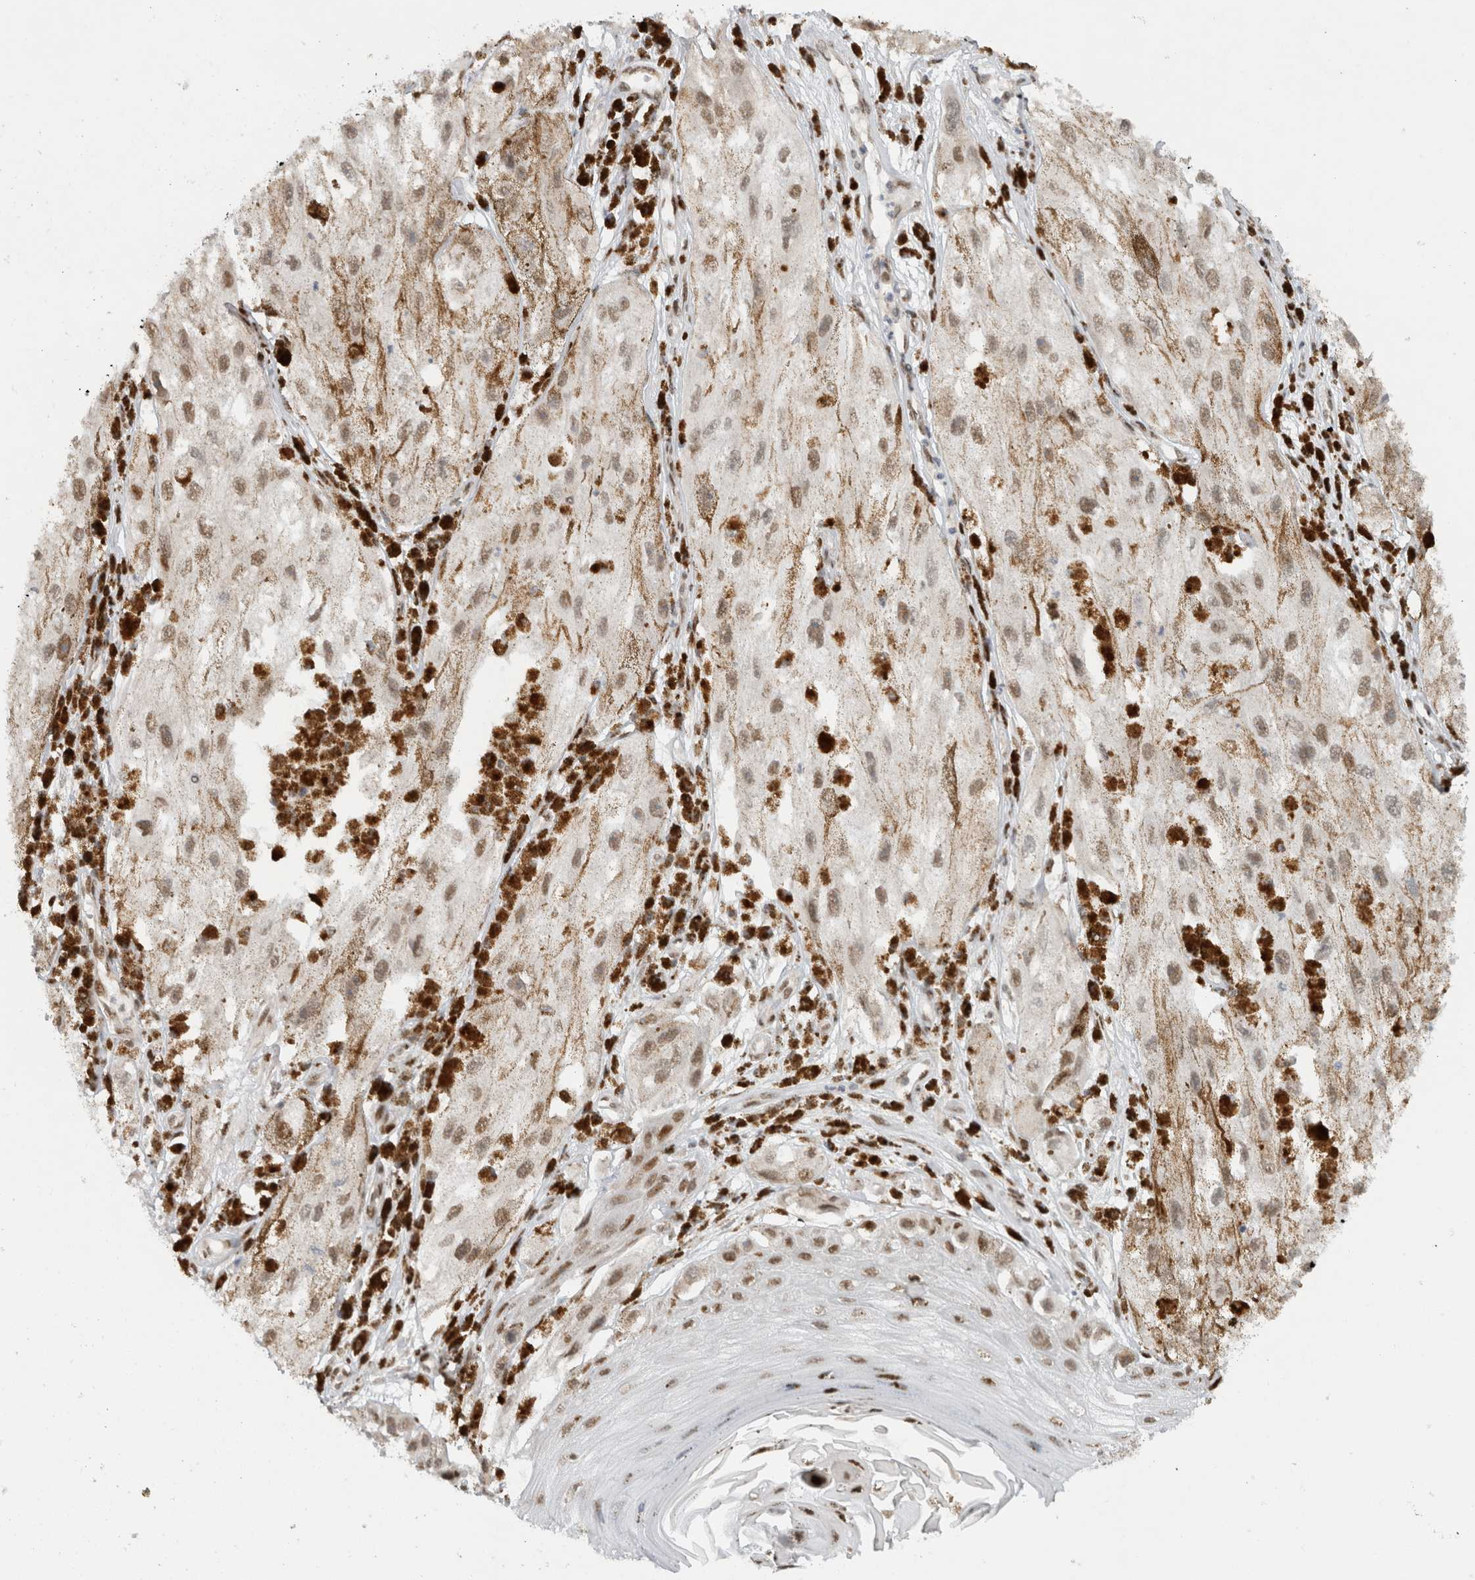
{"staining": {"intensity": "weak", "quantity": ">75%", "location": "cytoplasmic/membranous,nuclear"}, "tissue": "melanoma", "cell_type": "Tumor cells", "image_type": "cancer", "snomed": [{"axis": "morphology", "description": "Malignant melanoma, NOS"}, {"axis": "topography", "description": "Skin"}], "caption": "Malignant melanoma stained for a protein displays weak cytoplasmic/membranous and nuclear positivity in tumor cells.", "gene": "HNRNPR", "patient": {"sex": "male", "age": 88}}